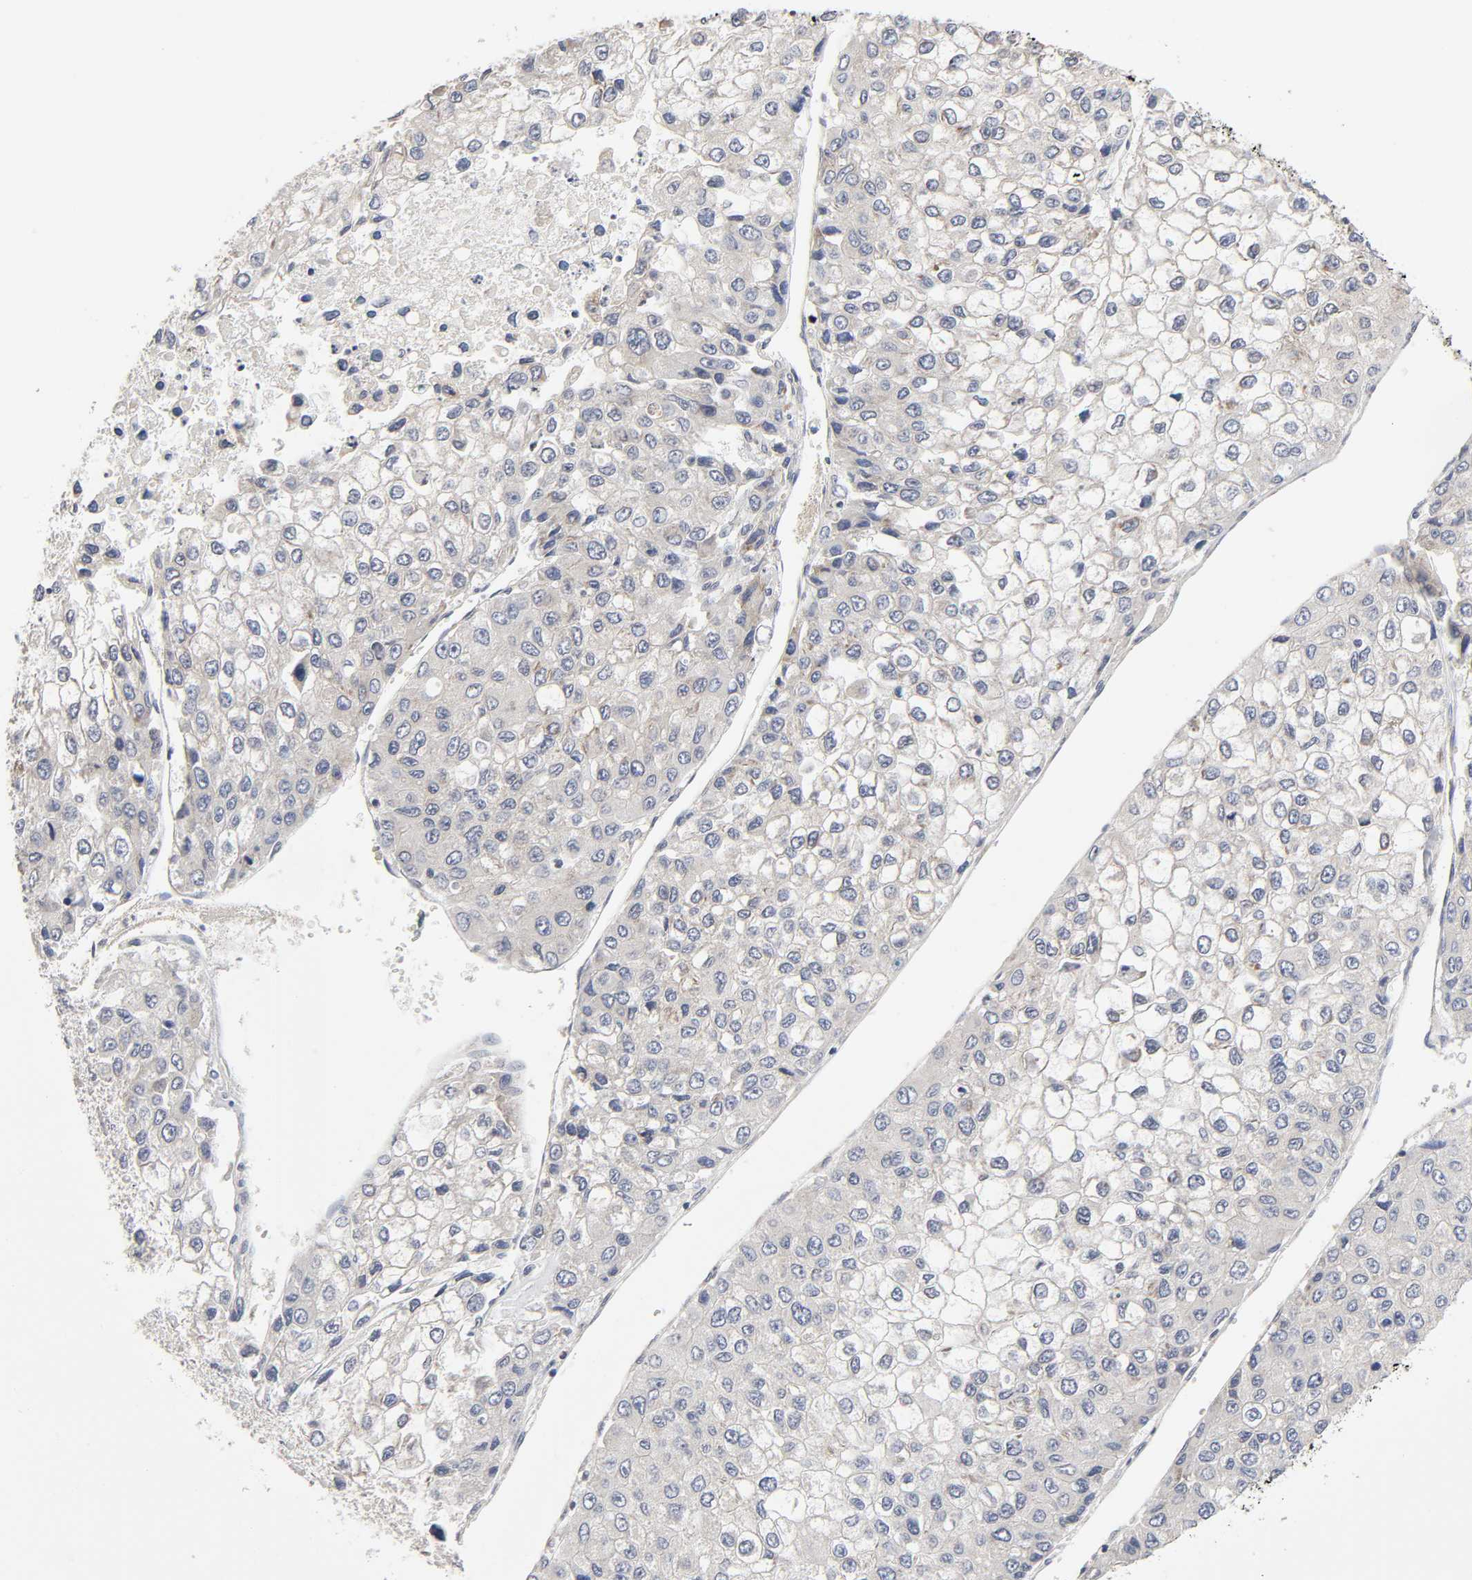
{"staining": {"intensity": "negative", "quantity": "none", "location": "none"}, "tissue": "liver cancer", "cell_type": "Tumor cells", "image_type": "cancer", "snomed": [{"axis": "morphology", "description": "Carcinoma, Hepatocellular, NOS"}, {"axis": "topography", "description": "Liver"}], "caption": "DAB (3,3'-diaminobenzidine) immunohistochemical staining of human liver cancer shows no significant positivity in tumor cells.", "gene": "IL4R", "patient": {"sex": "female", "age": 66}}